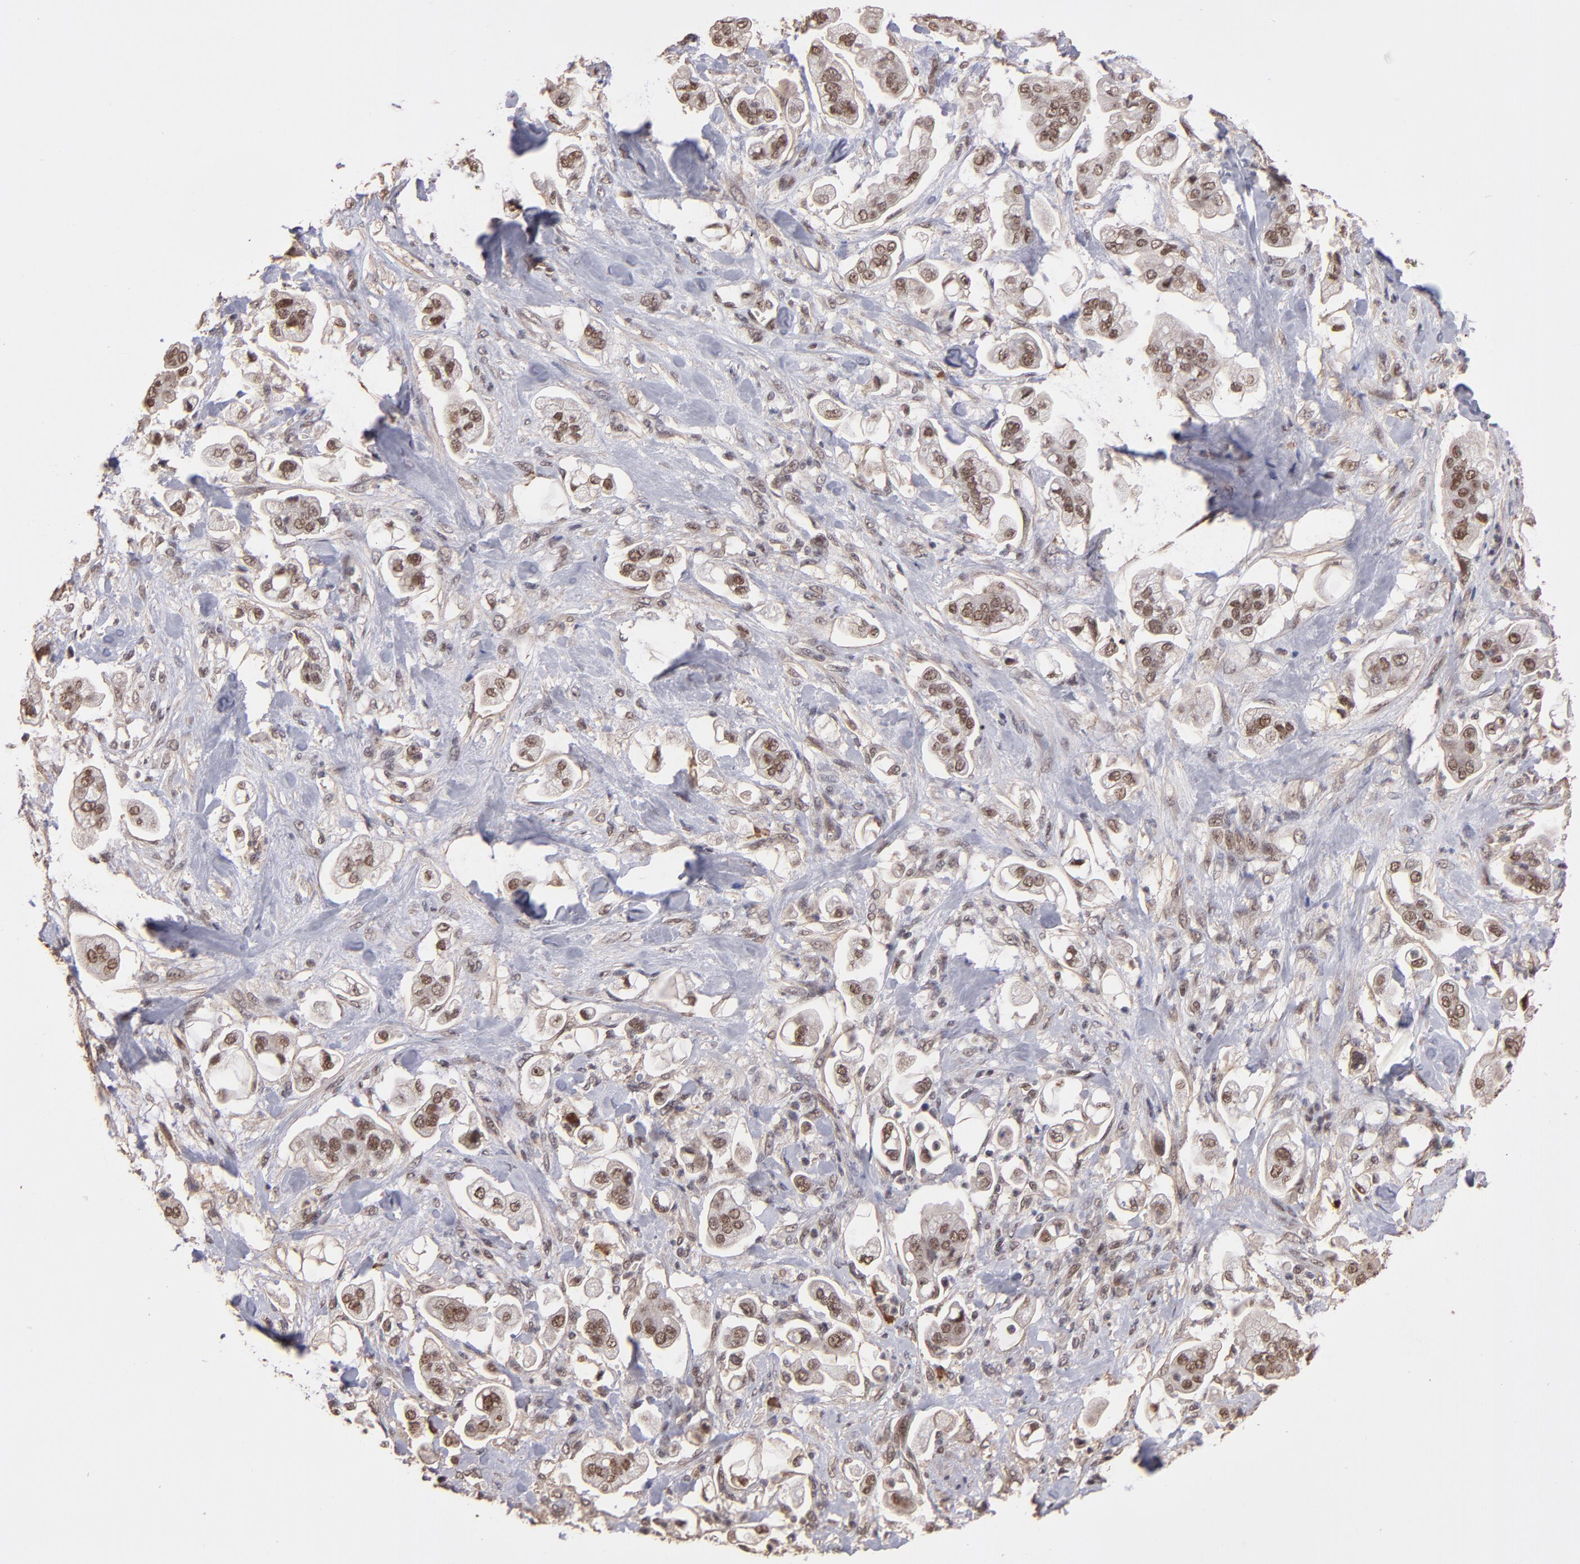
{"staining": {"intensity": "moderate", "quantity": ">75%", "location": "nuclear"}, "tissue": "stomach cancer", "cell_type": "Tumor cells", "image_type": "cancer", "snomed": [{"axis": "morphology", "description": "Adenocarcinoma, NOS"}, {"axis": "topography", "description": "Stomach"}], "caption": "This is an image of IHC staining of adenocarcinoma (stomach), which shows moderate staining in the nuclear of tumor cells.", "gene": "TERF2", "patient": {"sex": "male", "age": 62}}